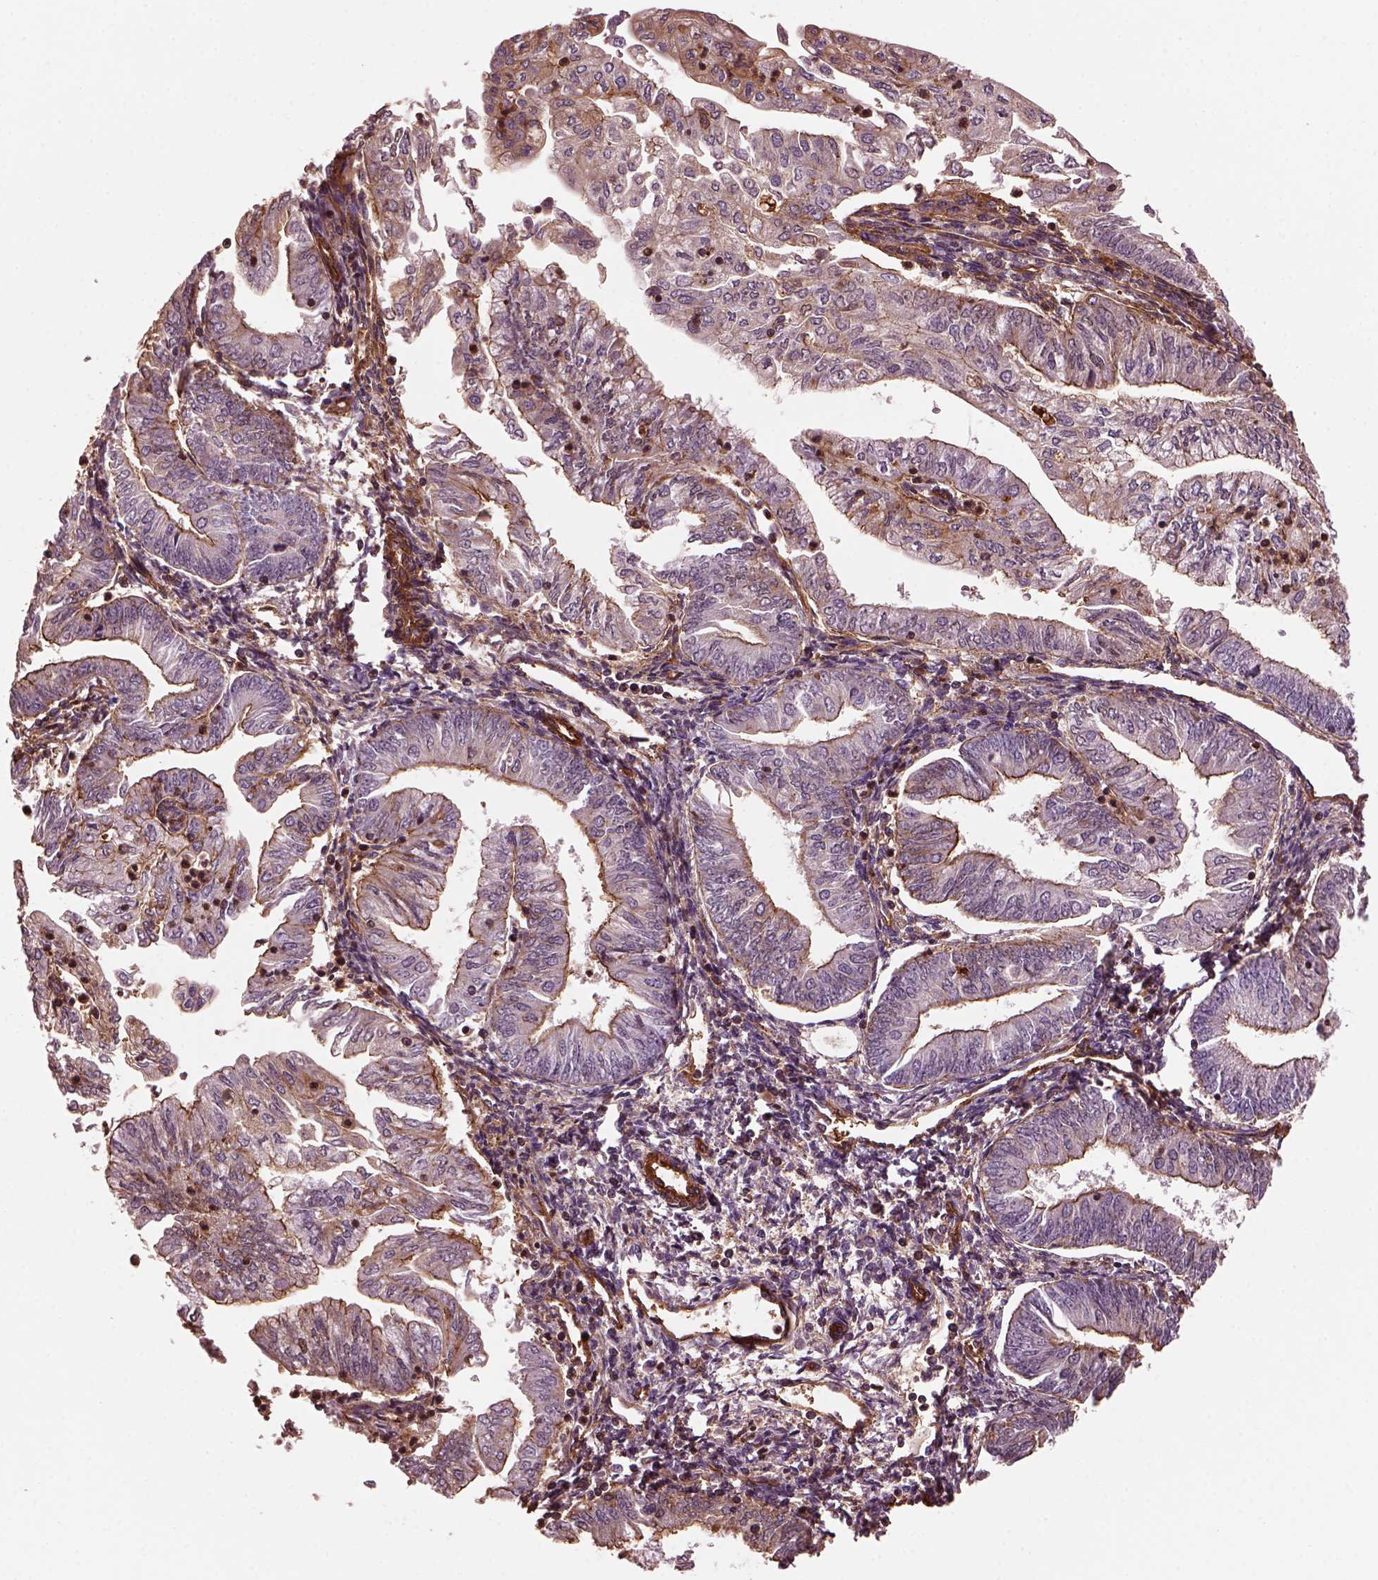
{"staining": {"intensity": "moderate", "quantity": "25%-75%", "location": "cytoplasmic/membranous"}, "tissue": "endometrial cancer", "cell_type": "Tumor cells", "image_type": "cancer", "snomed": [{"axis": "morphology", "description": "Adenocarcinoma, NOS"}, {"axis": "topography", "description": "Endometrium"}], "caption": "Endometrial cancer was stained to show a protein in brown. There is medium levels of moderate cytoplasmic/membranous positivity in about 25%-75% of tumor cells.", "gene": "MYL6", "patient": {"sex": "female", "age": 55}}